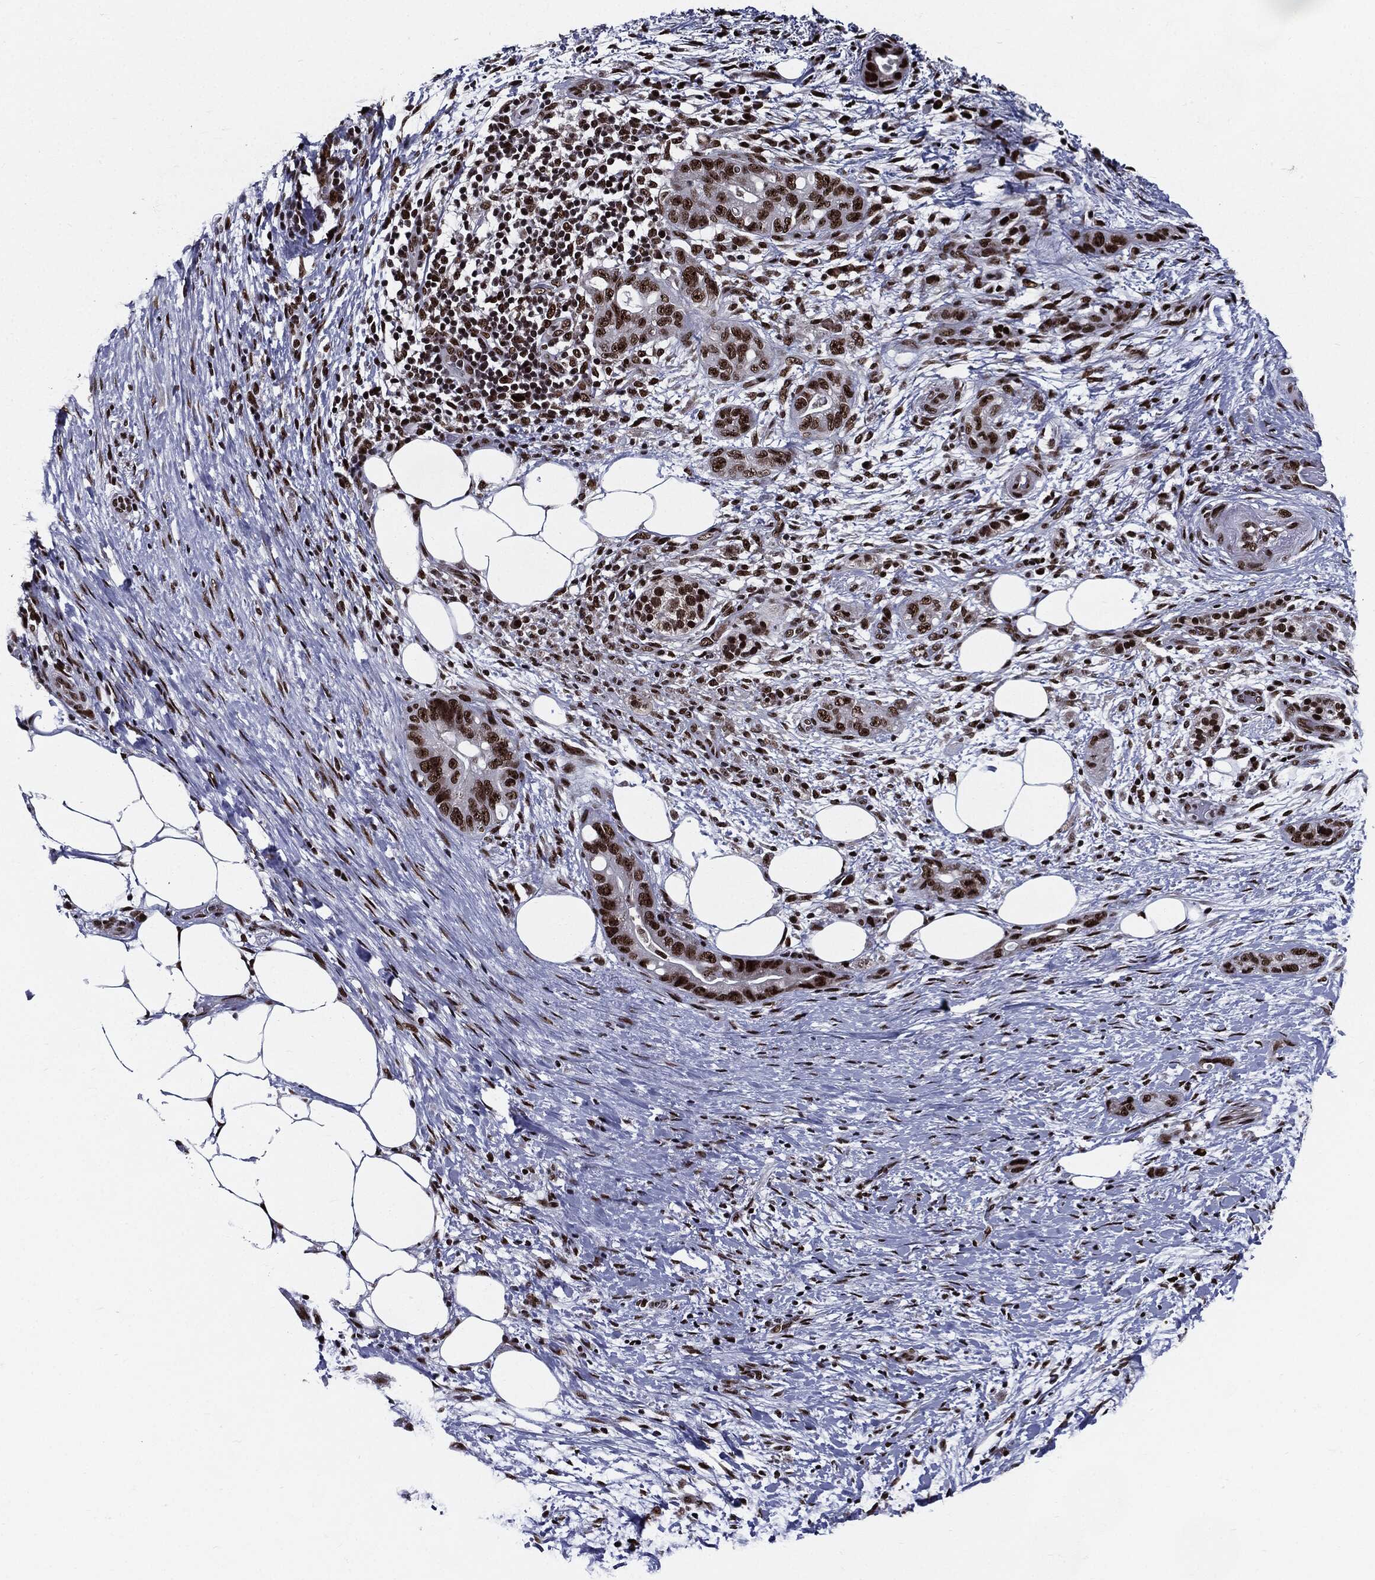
{"staining": {"intensity": "strong", "quantity": ">75%", "location": "nuclear"}, "tissue": "pancreatic cancer", "cell_type": "Tumor cells", "image_type": "cancer", "snomed": [{"axis": "morphology", "description": "Adenocarcinoma, NOS"}, {"axis": "topography", "description": "Pancreas"}], "caption": "Protein staining by IHC exhibits strong nuclear staining in approximately >75% of tumor cells in adenocarcinoma (pancreatic). (IHC, brightfield microscopy, high magnification).", "gene": "ZFP91", "patient": {"sex": "female", "age": 72}}